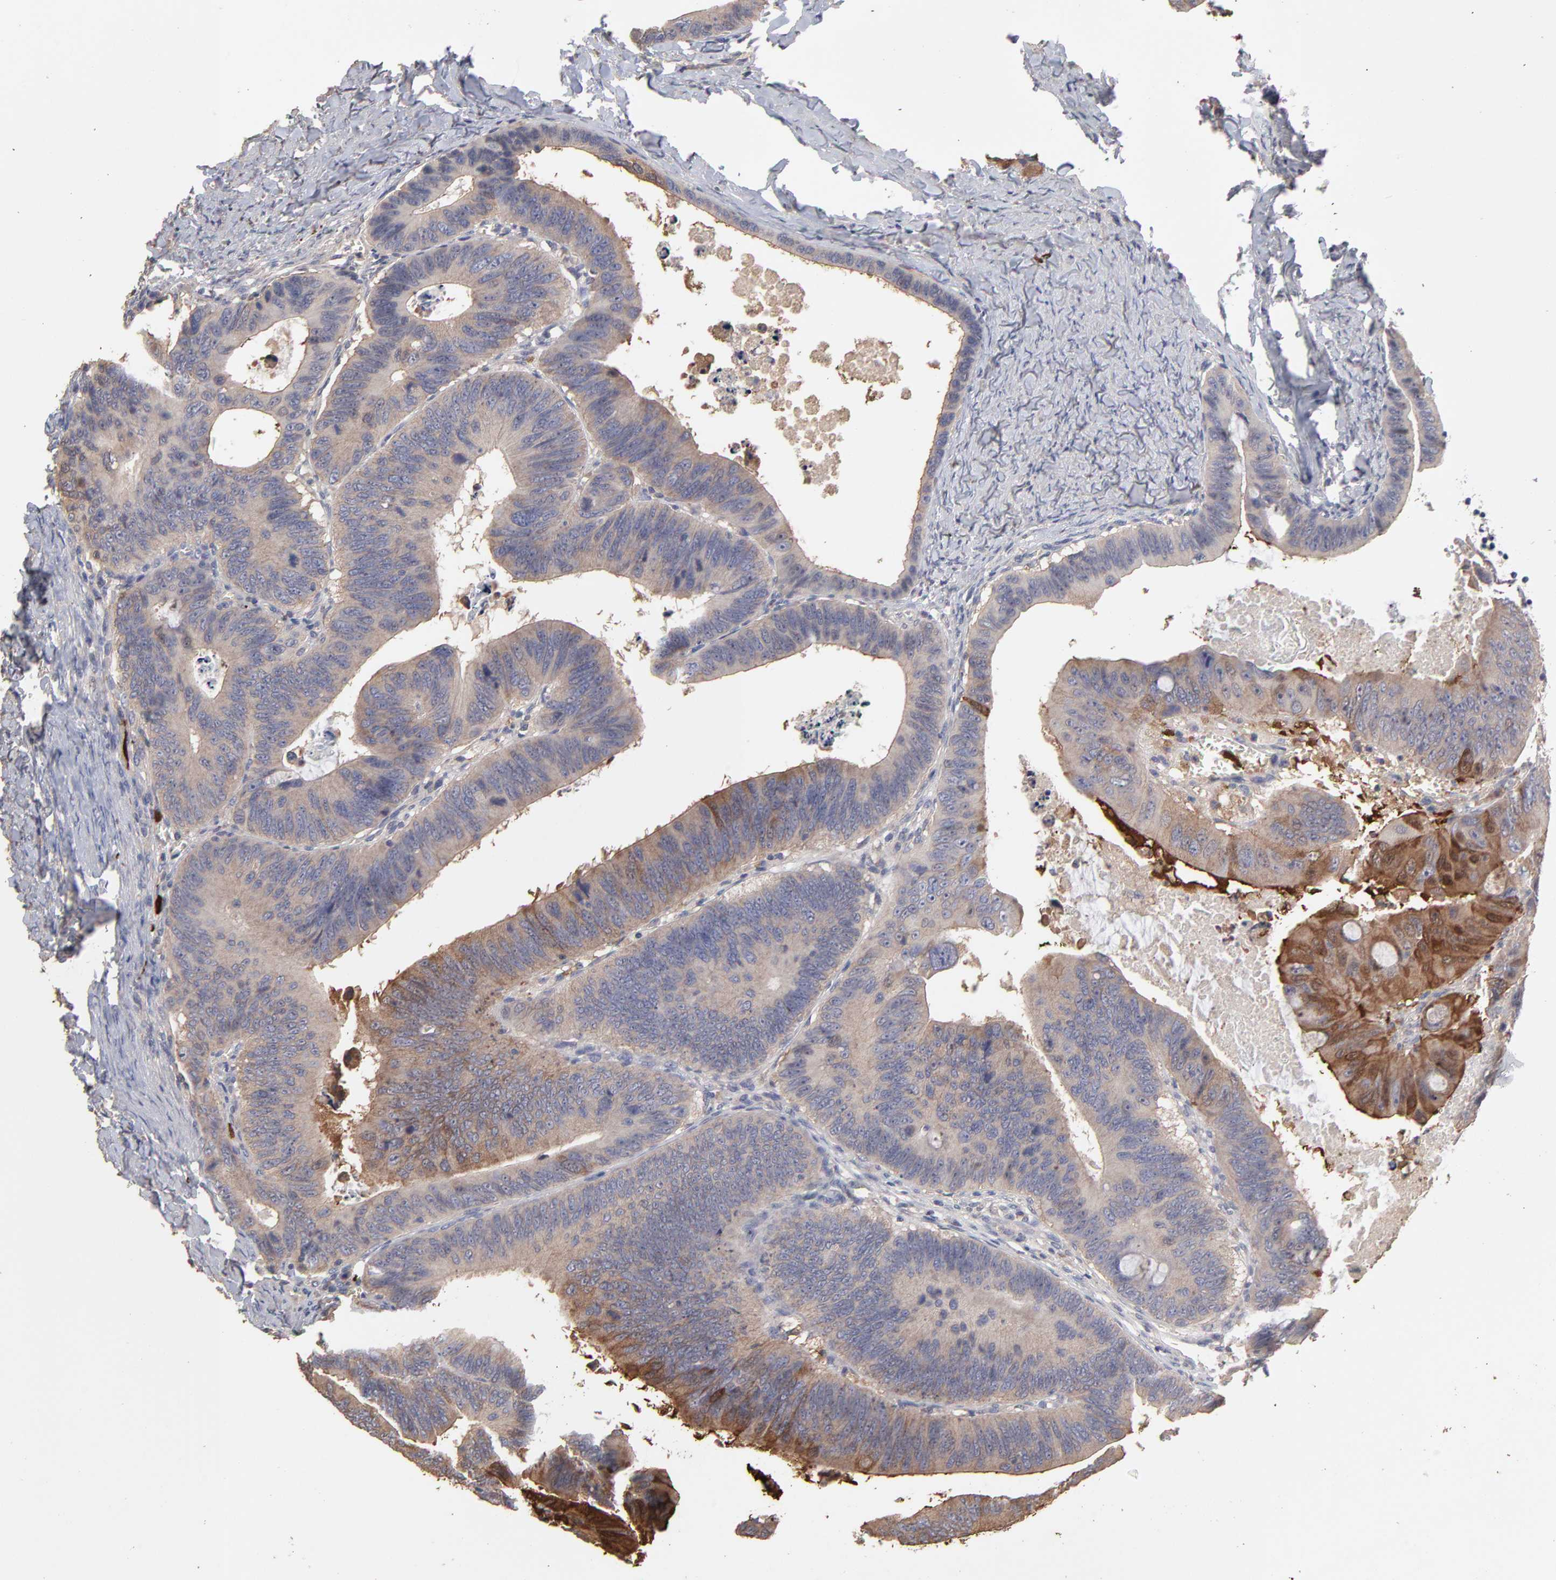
{"staining": {"intensity": "moderate", "quantity": ">75%", "location": "cytoplasmic/membranous"}, "tissue": "colorectal cancer", "cell_type": "Tumor cells", "image_type": "cancer", "snomed": [{"axis": "morphology", "description": "Adenocarcinoma, NOS"}, {"axis": "topography", "description": "Colon"}], "caption": "Adenocarcinoma (colorectal) tissue demonstrates moderate cytoplasmic/membranous staining in approximately >75% of tumor cells, visualized by immunohistochemistry.", "gene": "TANGO2", "patient": {"sex": "female", "age": 55}}